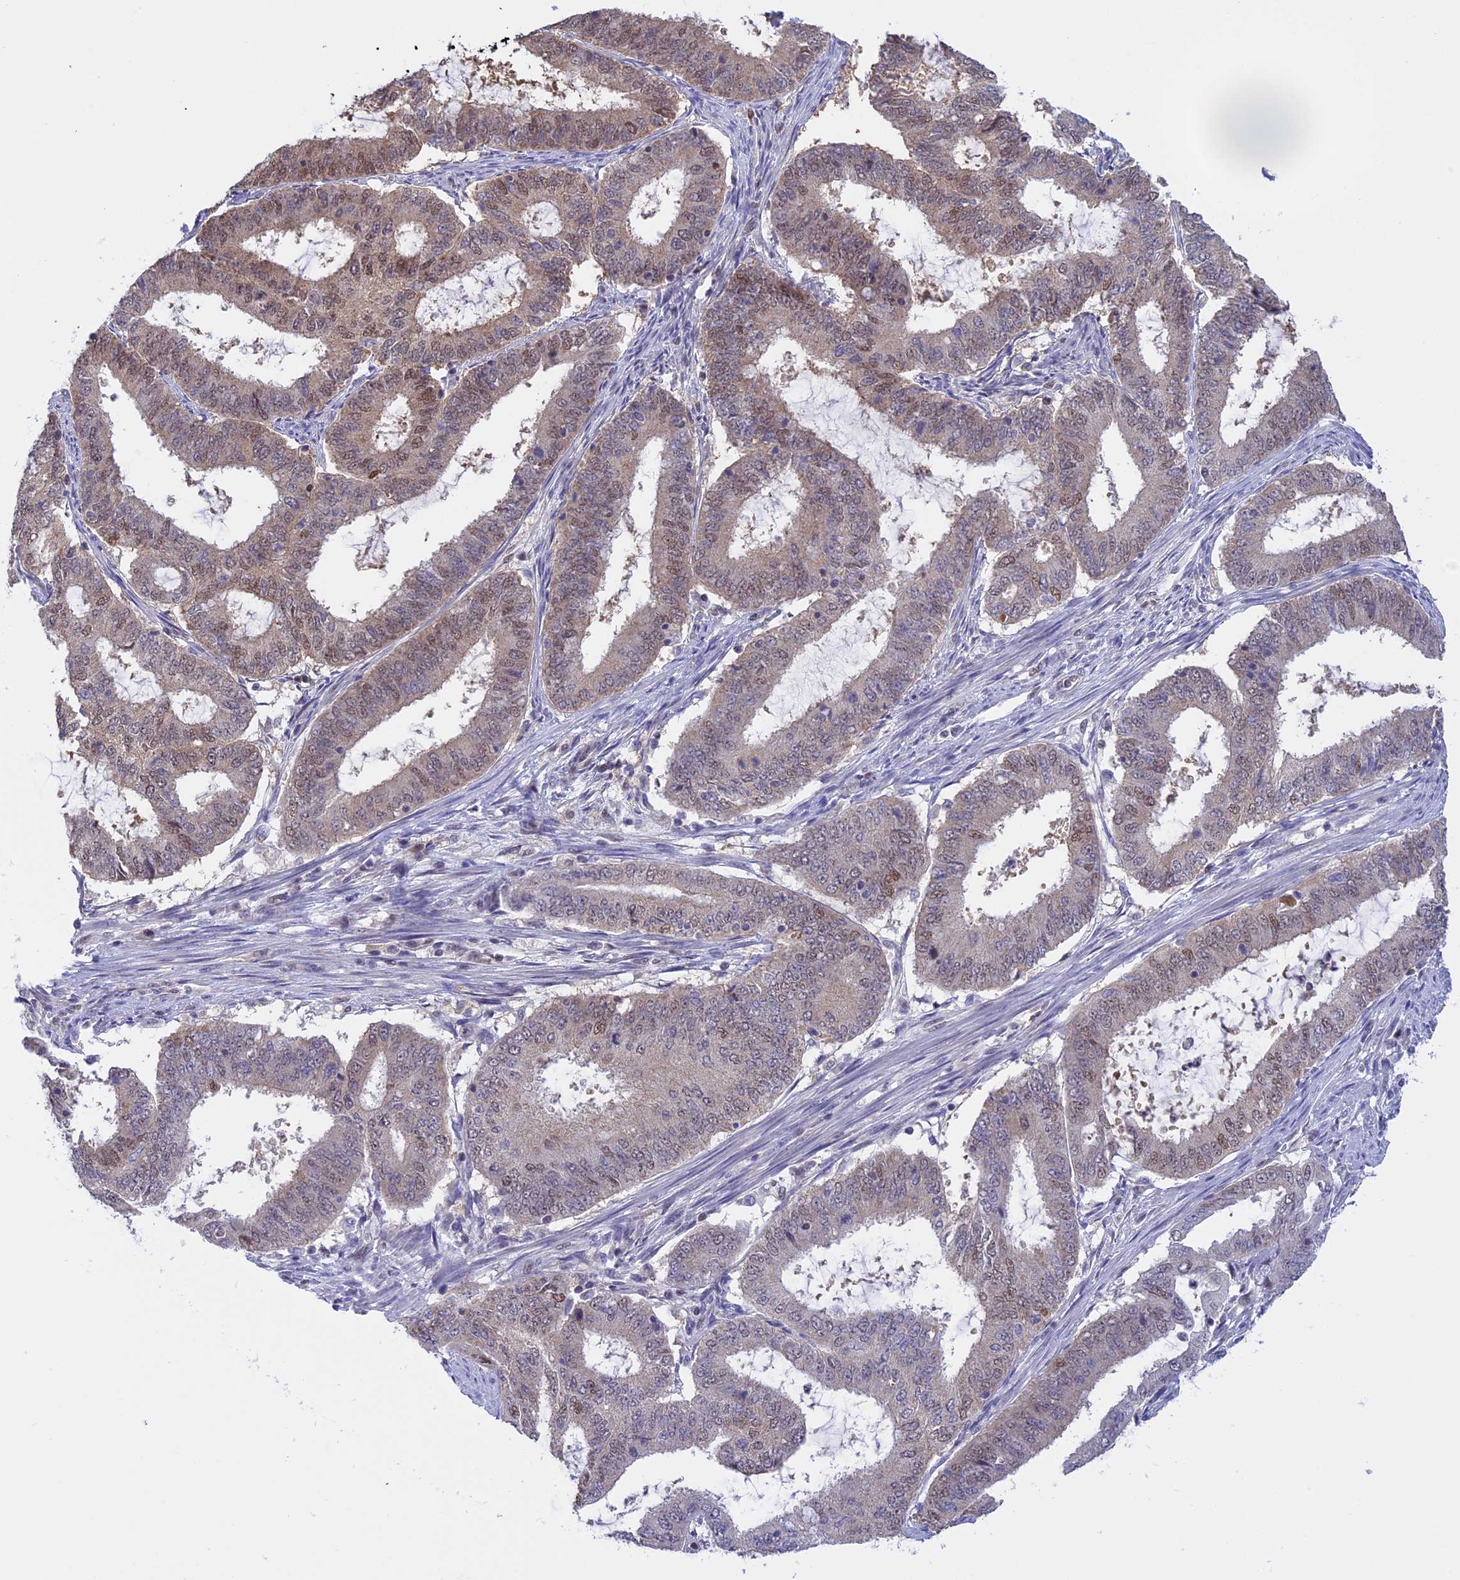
{"staining": {"intensity": "moderate", "quantity": "<25%", "location": "nuclear"}, "tissue": "endometrial cancer", "cell_type": "Tumor cells", "image_type": "cancer", "snomed": [{"axis": "morphology", "description": "Adenocarcinoma, NOS"}, {"axis": "topography", "description": "Endometrium"}], "caption": "This micrograph exhibits immunohistochemistry (IHC) staining of human endometrial cancer, with low moderate nuclear staining in approximately <25% of tumor cells.", "gene": "IZUMO2", "patient": {"sex": "female", "age": 51}}